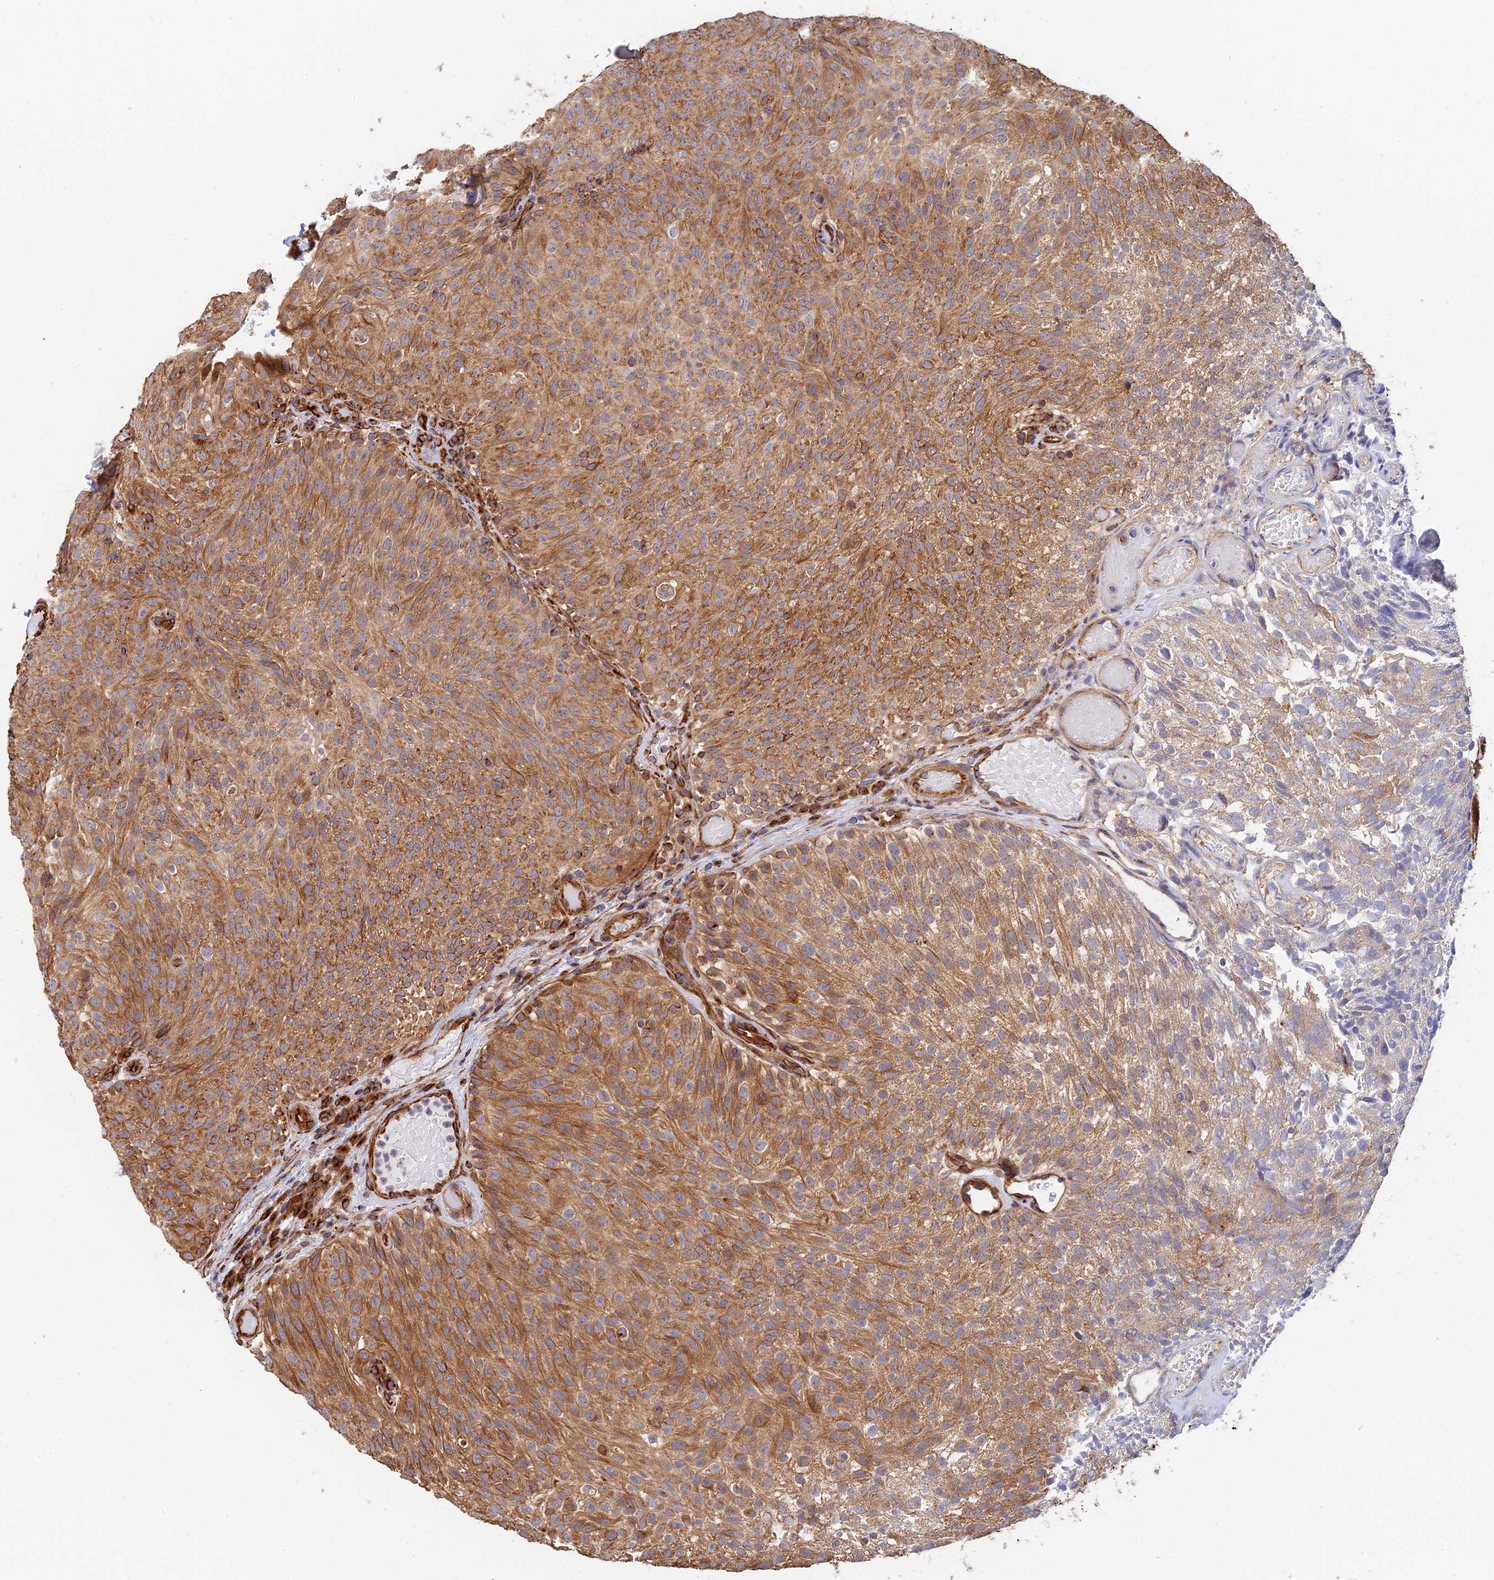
{"staining": {"intensity": "moderate", "quantity": "25%-75%", "location": "cytoplasmic/membranous"}, "tissue": "urothelial cancer", "cell_type": "Tumor cells", "image_type": "cancer", "snomed": [{"axis": "morphology", "description": "Urothelial carcinoma, Low grade"}, {"axis": "topography", "description": "Urinary bladder"}], "caption": "Moderate cytoplasmic/membranous protein expression is identified in about 25%-75% of tumor cells in urothelial carcinoma (low-grade).", "gene": "WBP11", "patient": {"sex": "male", "age": 78}}